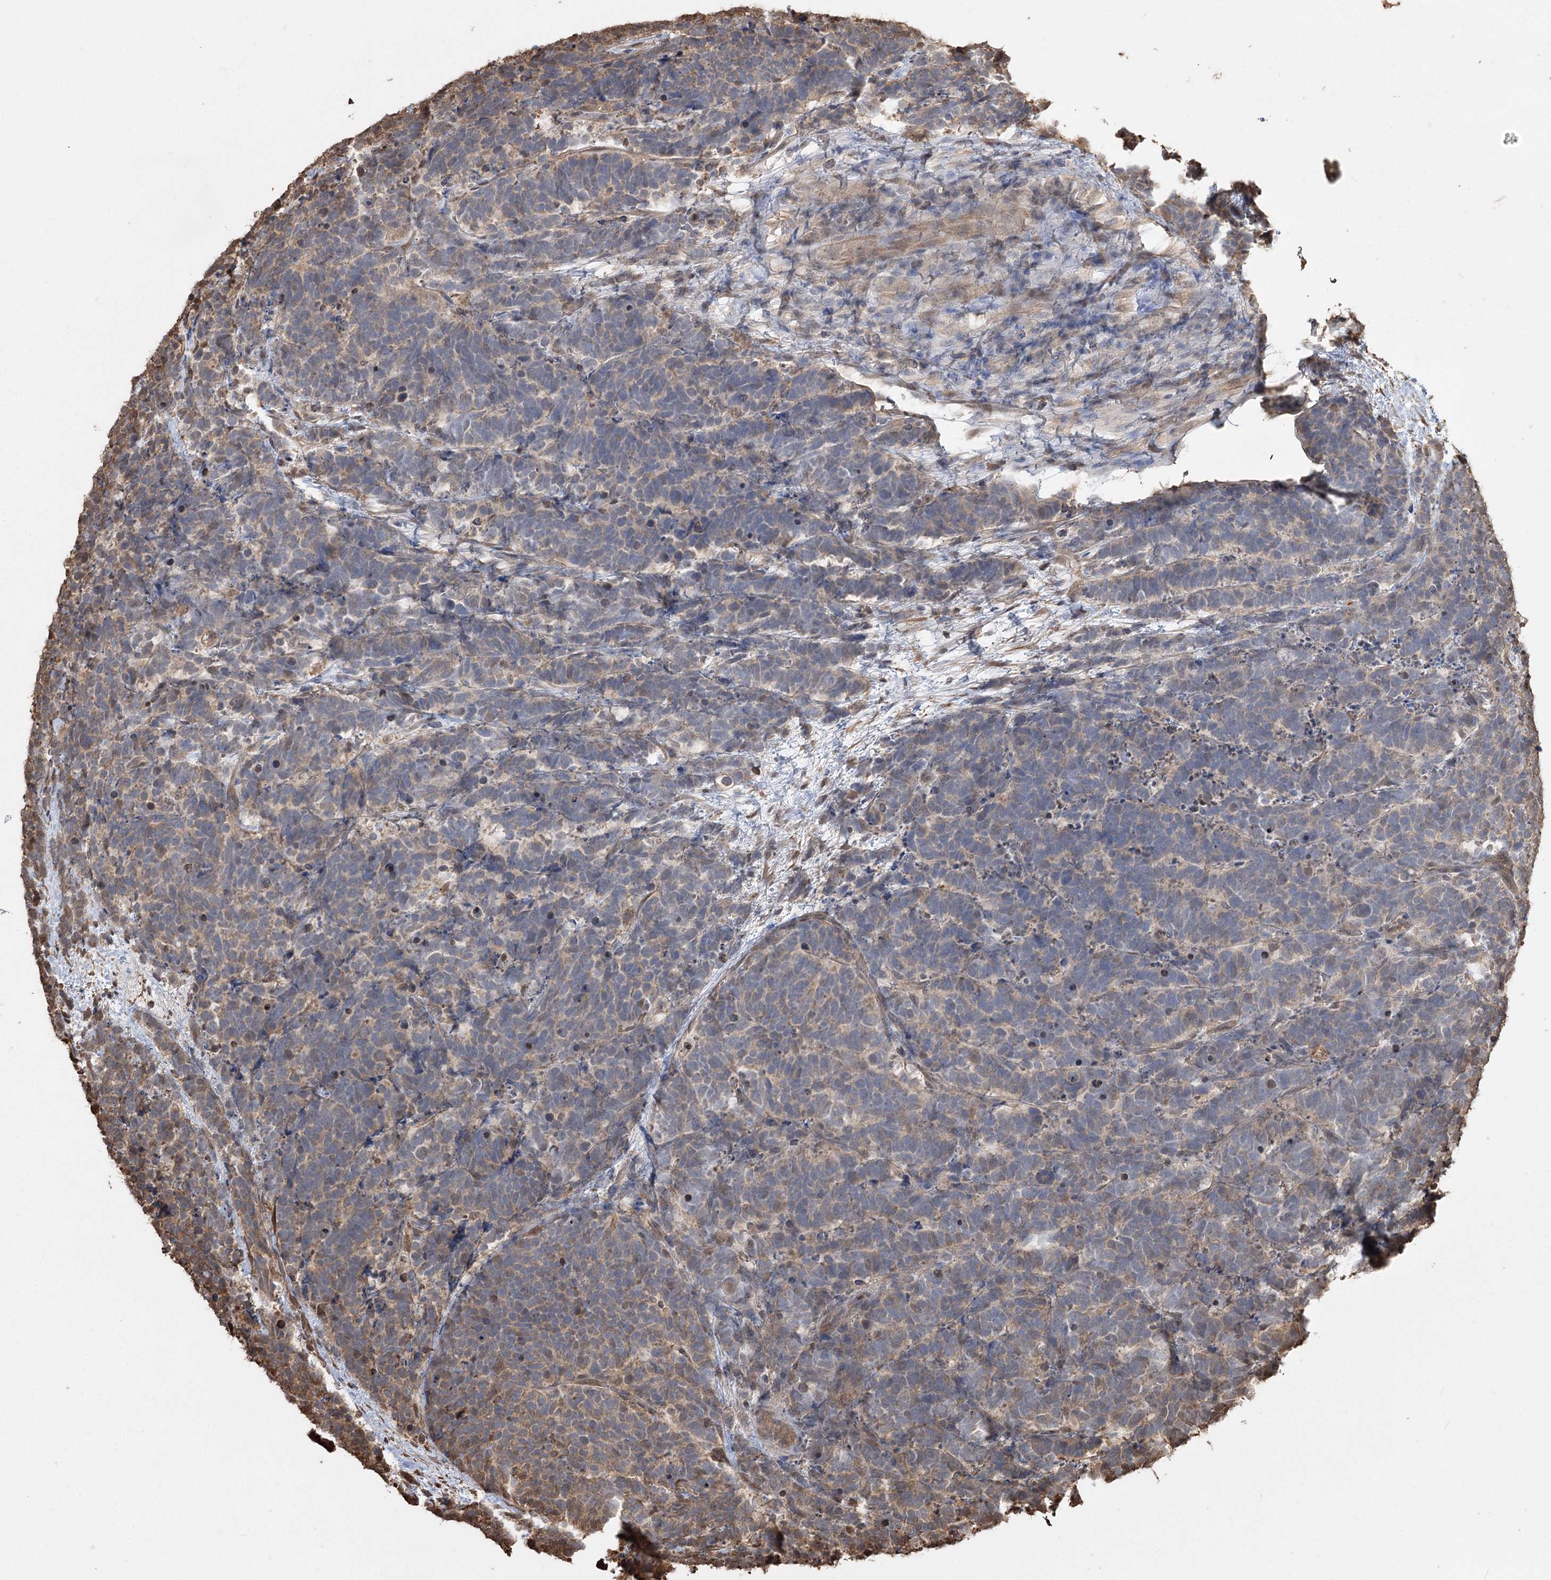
{"staining": {"intensity": "weak", "quantity": "<25%", "location": "cytoplasmic/membranous"}, "tissue": "carcinoid", "cell_type": "Tumor cells", "image_type": "cancer", "snomed": [{"axis": "morphology", "description": "Carcinoma, NOS"}, {"axis": "morphology", "description": "Carcinoid, malignant, NOS"}, {"axis": "topography", "description": "Urinary bladder"}], "caption": "Immunohistochemistry (IHC) micrograph of neoplastic tissue: malignant carcinoid stained with DAB exhibits no significant protein expression in tumor cells.", "gene": "PLCH1", "patient": {"sex": "male", "age": 57}}